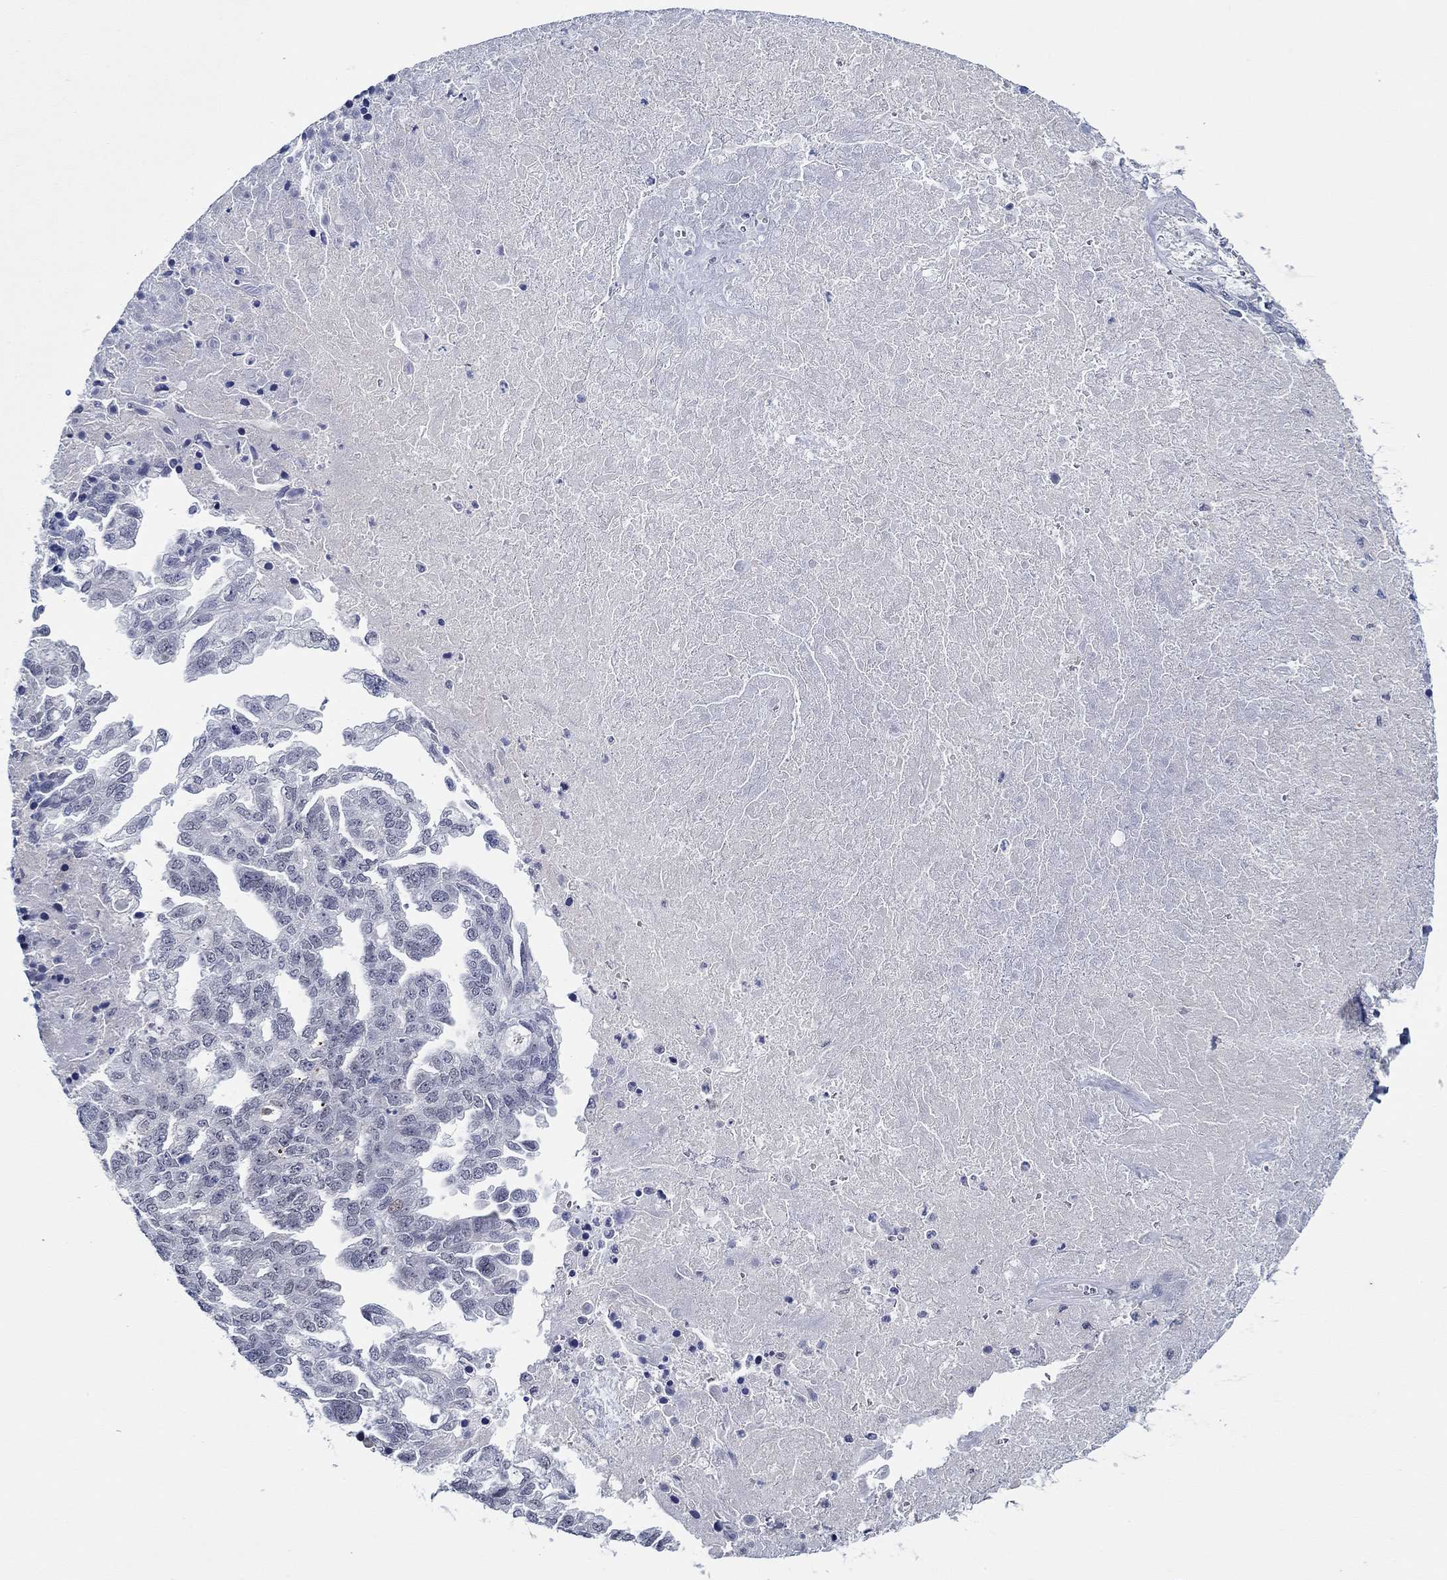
{"staining": {"intensity": "negative", "quantity": "none", "location": "none"}, "tissue": "ovarian cancer", "cell_type": "Tumor cells", "image_type": "cancer", "snomed": [{"axis": "morphology", "description": "Cystadenocarcinoma, serous, NOS"}, {"axis": "topography", "description": "Ovary"}], "caption": "Human serous cystadenocarcinoma (ovarian) stained for a protein using immunohistochemistry exhibits no positivity in tumor cells.", "gene": "SLC34A1", "patient": {"sex": "female", "age": 51}}